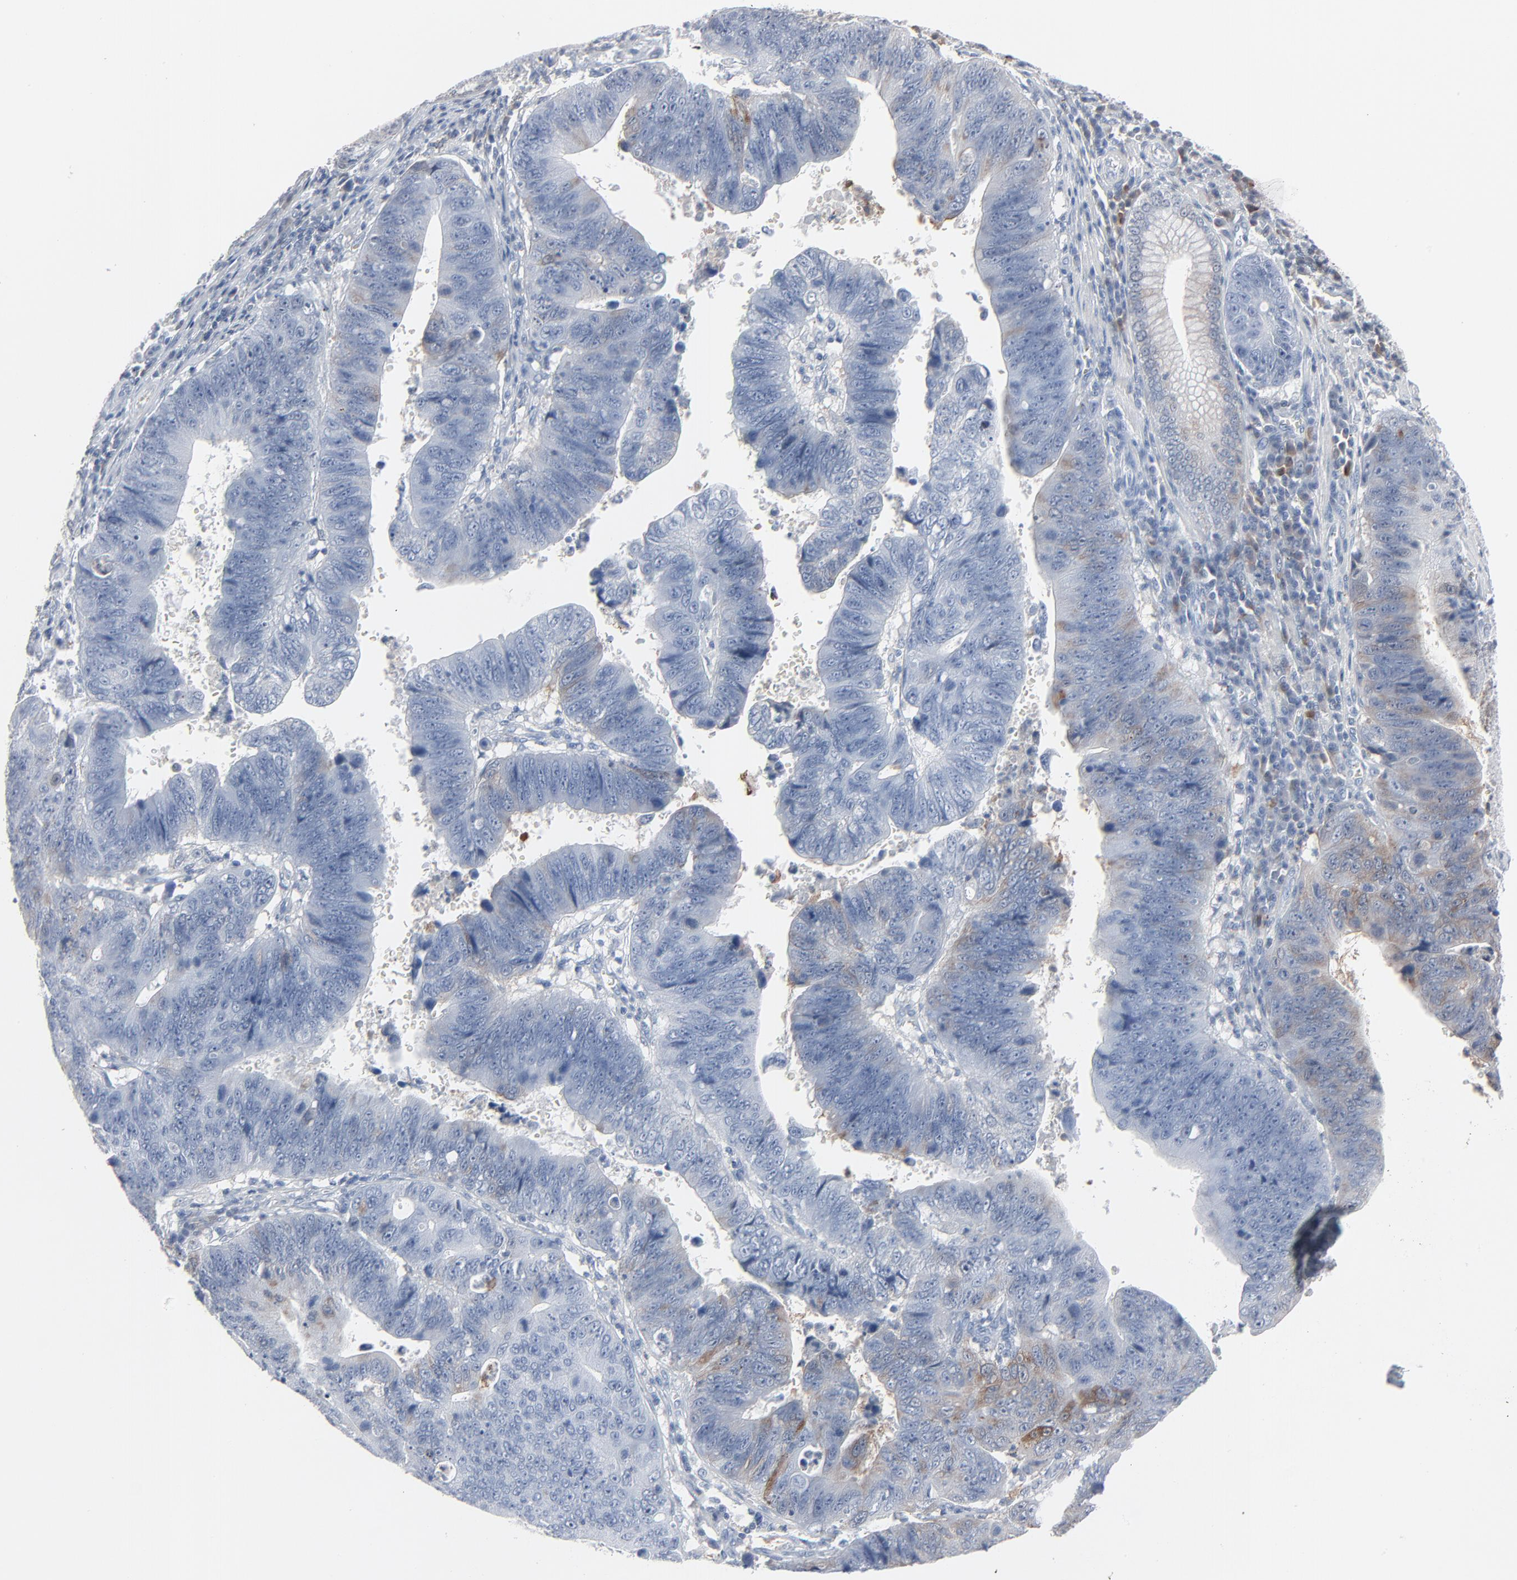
{"staining": {"intensity": "weak", "quantity": "<25%", "location": "cytoplasmic/membranous"}, "tissue": "stomach cancer", "cell_type": "Tumor cells", "image_type": "cancer", "snomed": [{"axis": "morphology", "description": "Adenocarcinoma, NOS"}, {"axis": "topography", "description": "Stomach"}], "caption": "Stomach adenocarcinoma was stained to show a protein in brown. There is no significant staining in tumor cells.", "gene": "PHGDH", "patient": {"sex": "male", "age": 59}}